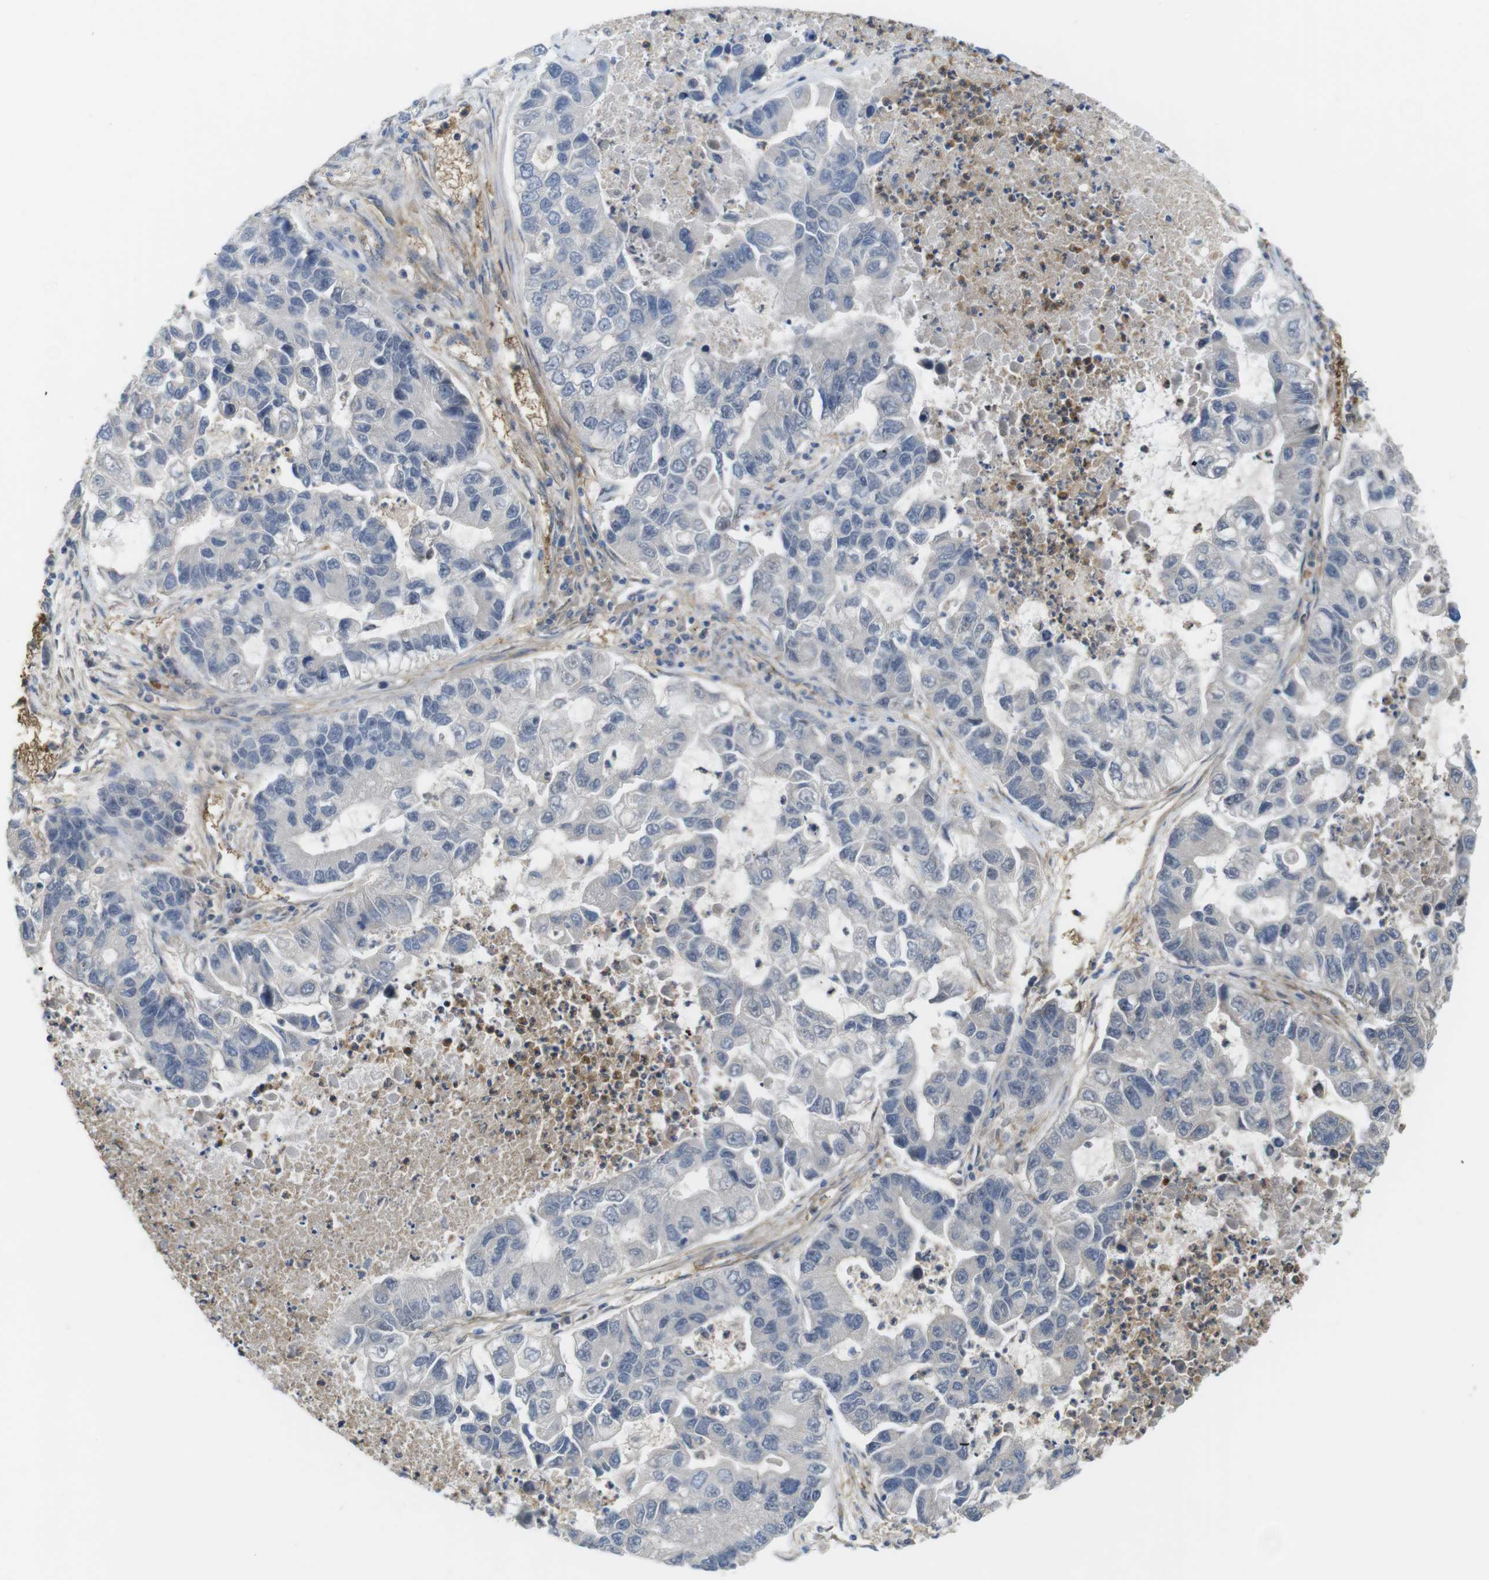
{"staining": {"intensity": "negative", "quantity": "none", "location": "none"}, "tissue": "lung cancer", "cell_type": "Tumor cells", "image_type": "cancer", "snomed": [{"axis": "morphology", "description": "Adenocarcinoma, NOS"}, {"axis": "topography", "description": "Lung"}], "caption": "Immunohistochemical staining of lung cancer displays no significant positivity in tumor cells. (IHC, brightfield microscopy, high magnification).", "gene": "CYBRD1", "patient": {"sex": "female", "age": 51}}